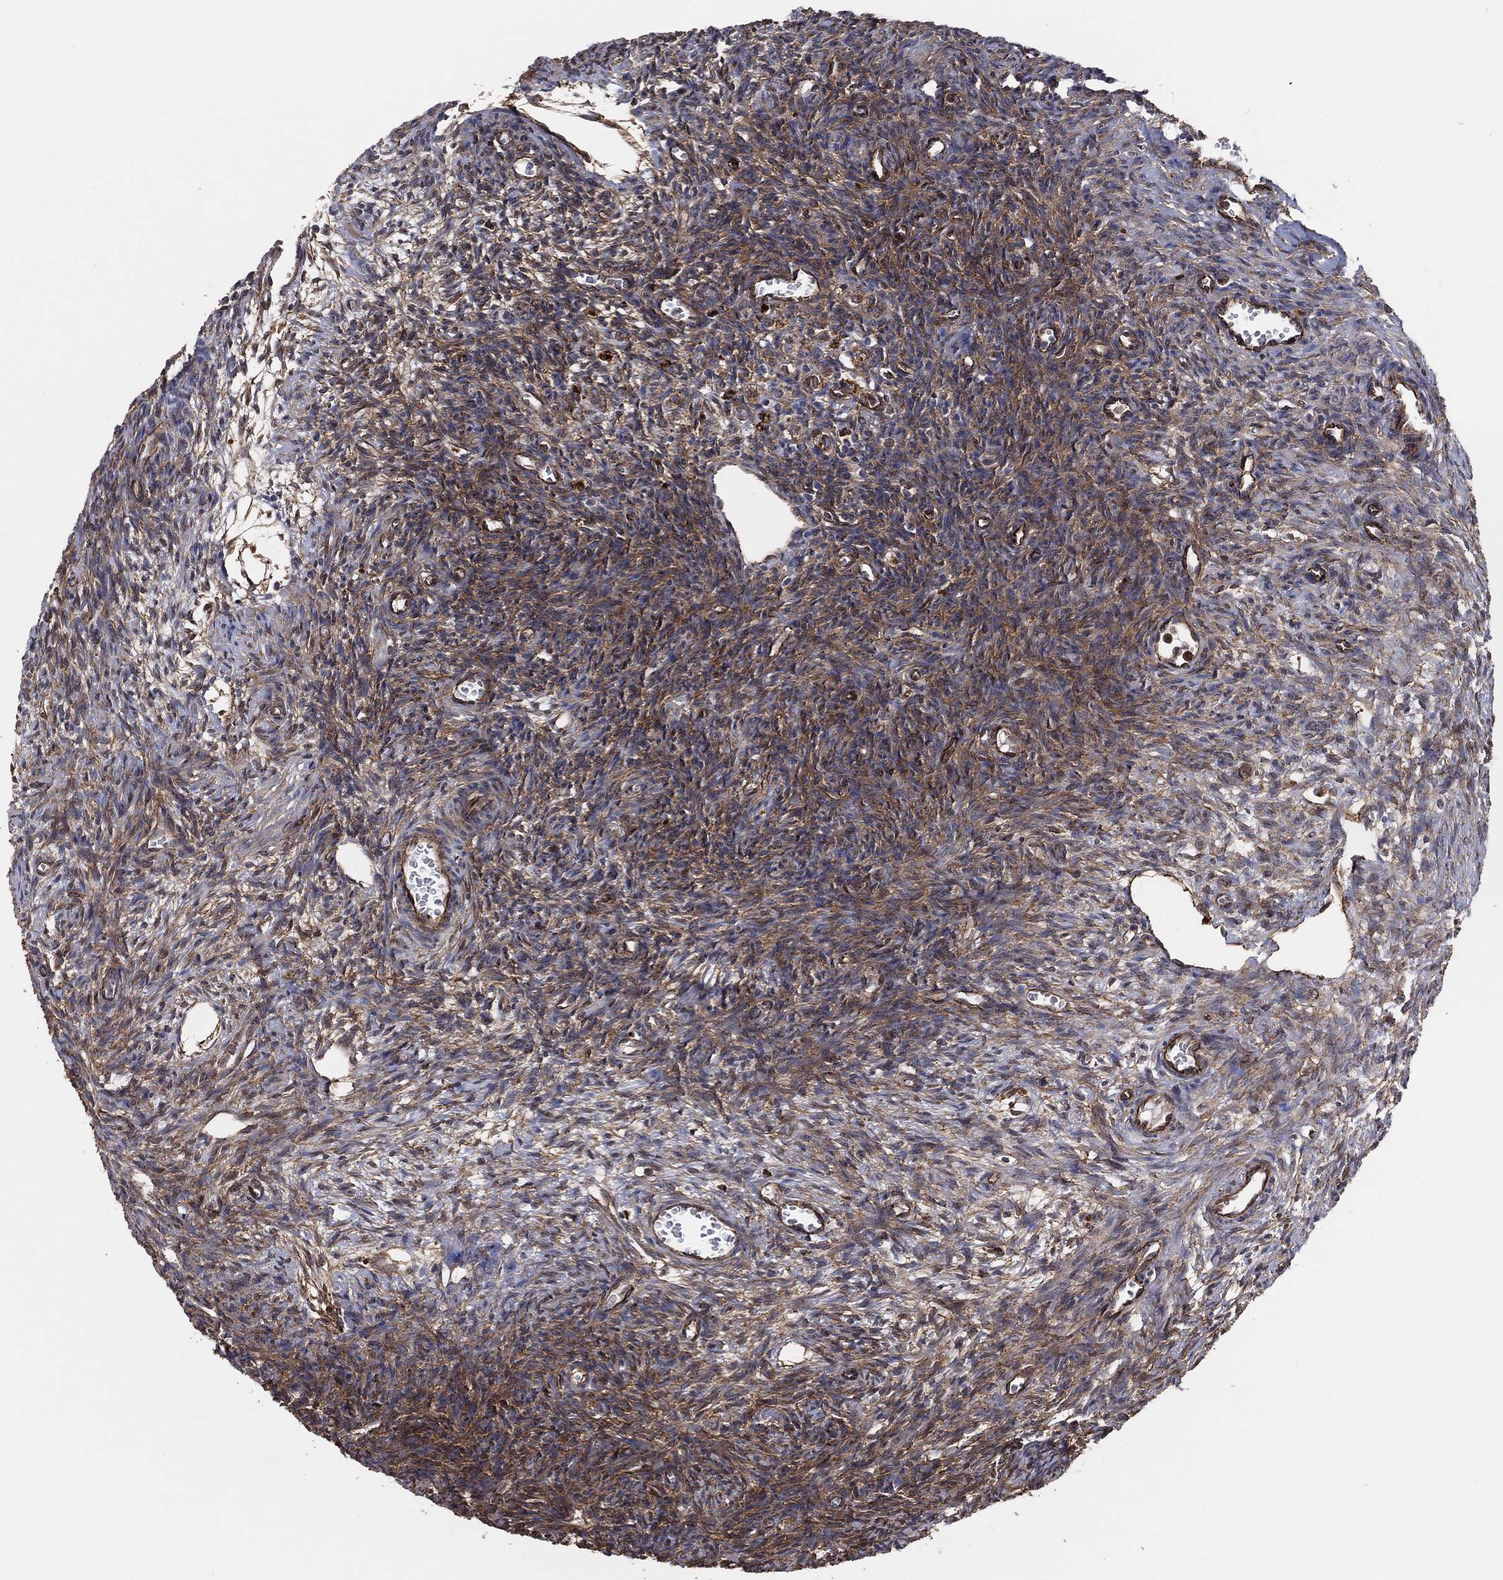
{"staining": {"intensity": "strong", "quantity": "25%-75%", "location": "cytoplasmic/membranous"}, "tissue": "ovary", "cell_type": "Ovarian stroma cells", "image_type": "normal", "snomed": [{"axis": "morphology", "description": "Normal tissue, NOS"}, {"axis": "topography", "description": "Ovary"}], "caption": "Immunohistochemical staining of normal human ovary displays 25%-75% levels of strong cytoplasmic/membranous protein expression in about 25%-75% of ovarian stroma cells. (DAB (3,3'-diaminobenzidine) = brown stain, brightfield microscopy at high magnification).", "gene": "CTNNA1", "patient": {"sex": "female", "age": 27}}